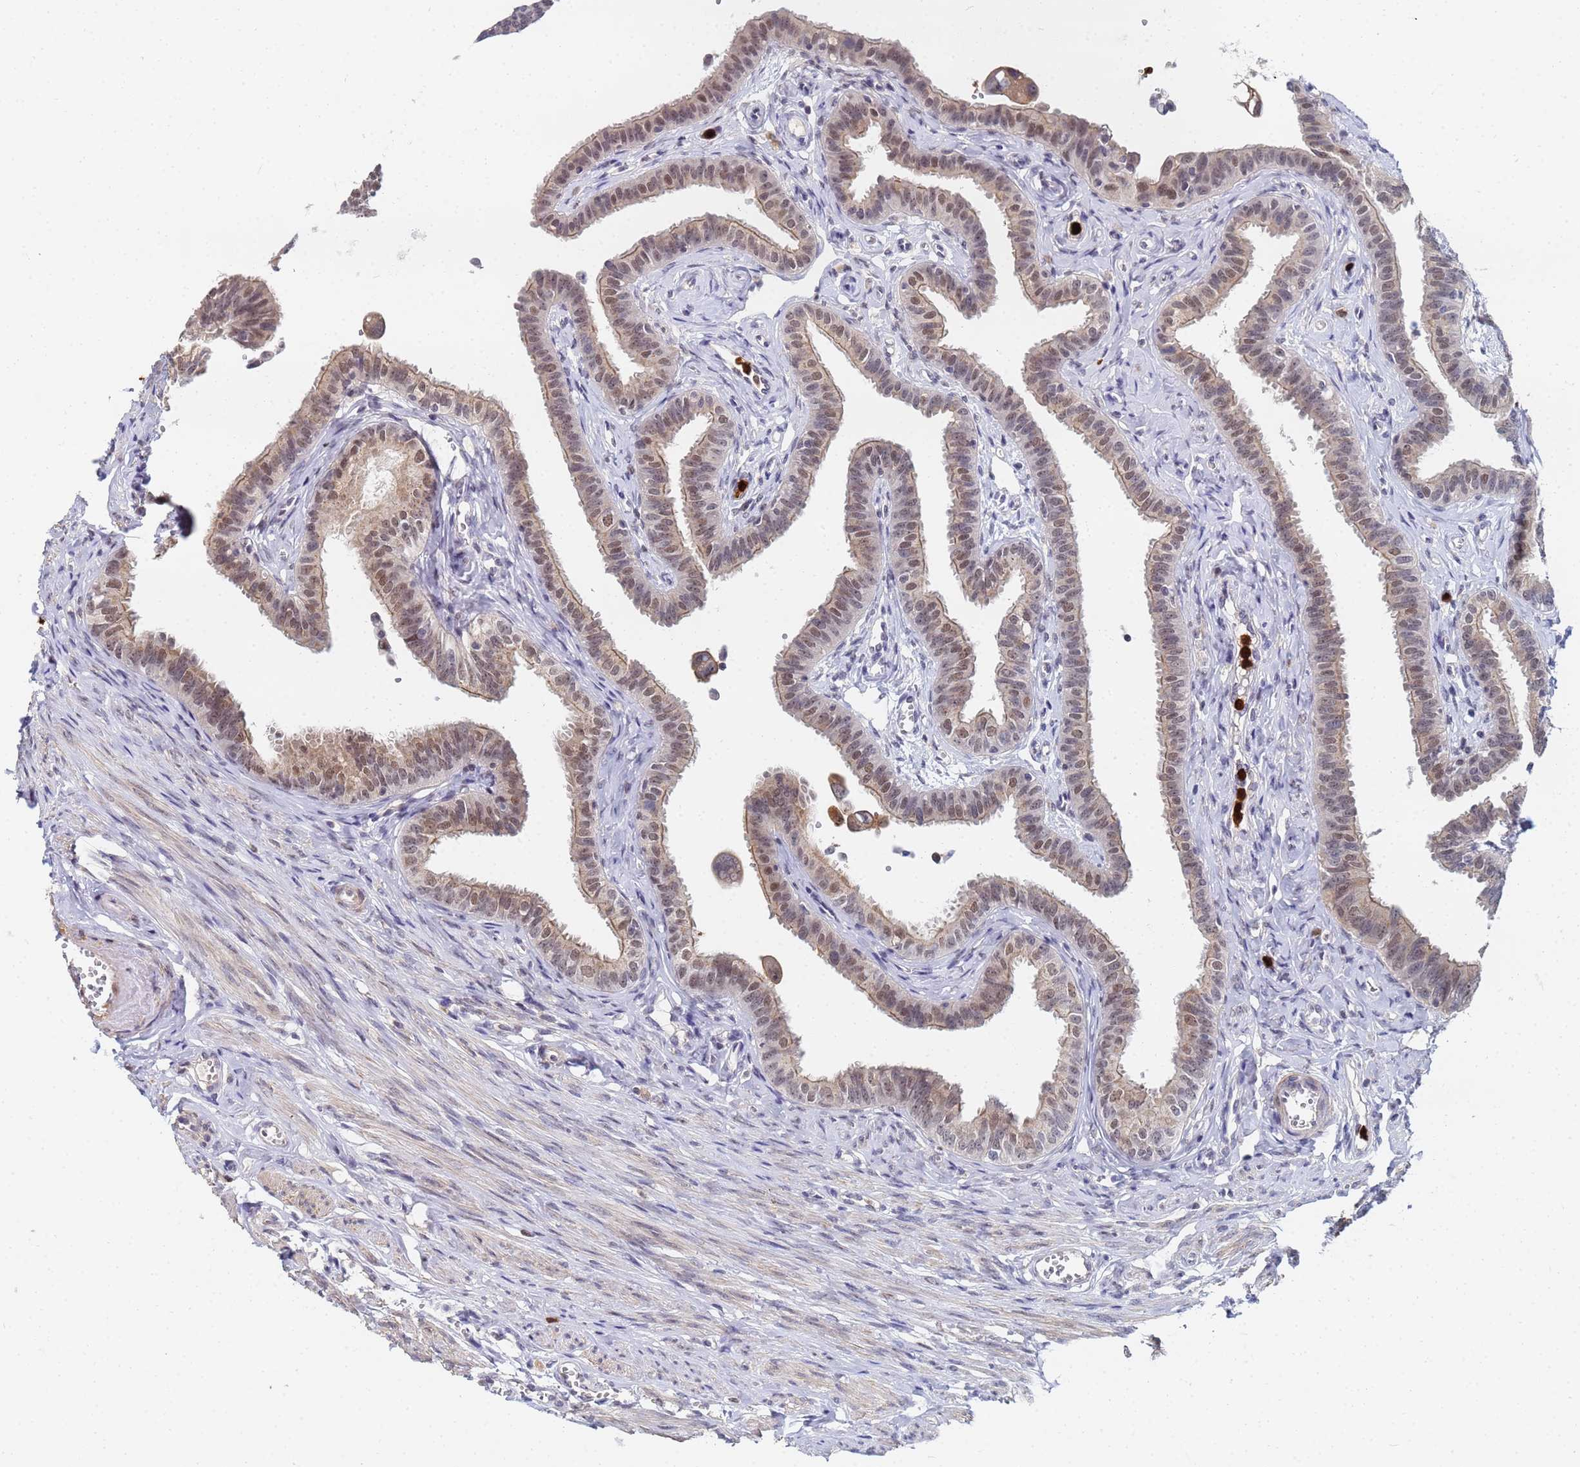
{"staining": {"intensity": "moderate", "quantity": "25%-75%", "location": "cytoplasmic/membranous,nuclear"}, "tissue": "fallopian tube", "cell_type": "Glandular cells", "image_type": "normal", "snomed": [{"axis": "morphology", "description": "Normal tissue, NOS"}, {"axis": "morphology", "description": "Carcinoma, NOS"}, {"axis": "topography", "description": "Fallopian tube"}, {"axis": "topography", "description": "Ovary"}], "caption": "This photomicrograph reveals immunohistochemistry (IHC) staining of benign human fallopian tube, with medium moderate cytoplasmic/membranous,nuclear expression in about 25%-75% of glandular cells.", "gene": "MTCL1", "patient": {"sex": "female", "age": 59}}